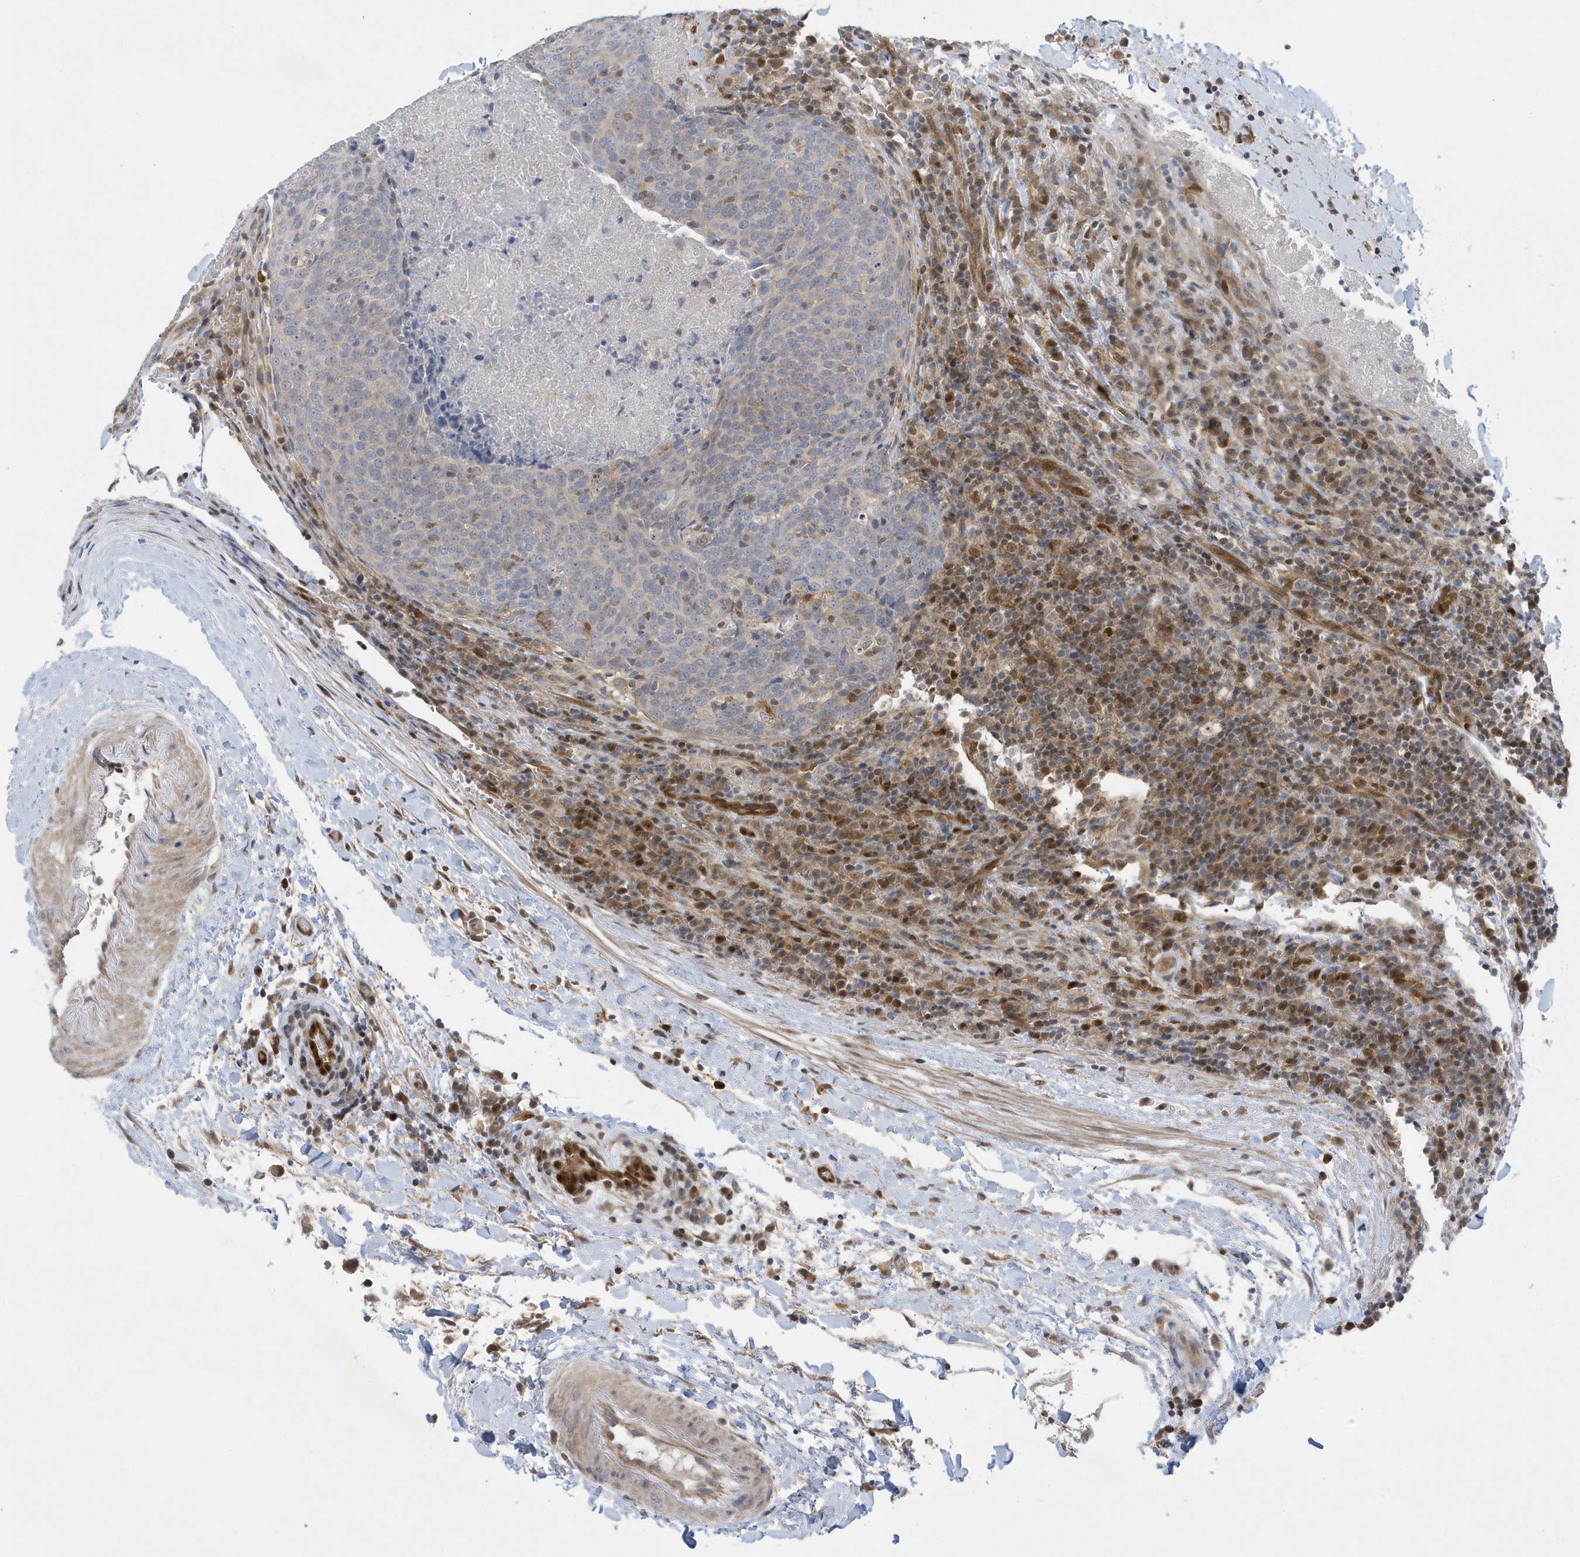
{"staining": {"intensity": "negative", "quantity": "none", "location": "none"}, "tissue": "head and neck cancer", "cell_type": "Tumor cells", "image_type": "cancer", "snomed": [{"axis": "morphology", "description": "Squamous cell carcinoma, NOS"}, {"axis": "morphology", "description": "Squamous cell carcinoma, metastatic, NOS"}, {"axis": "topography", "description": "Lymph node"}, {"axis": "topography", "description": "Head-Neck"}], "caption": "Squamous cell carcinoma (head and neck) was stained to show a protein in brown. There is no significant expression in tumor cells.", "gene": "NCOA7", "patient": {"sex": "male", "age": 62}}